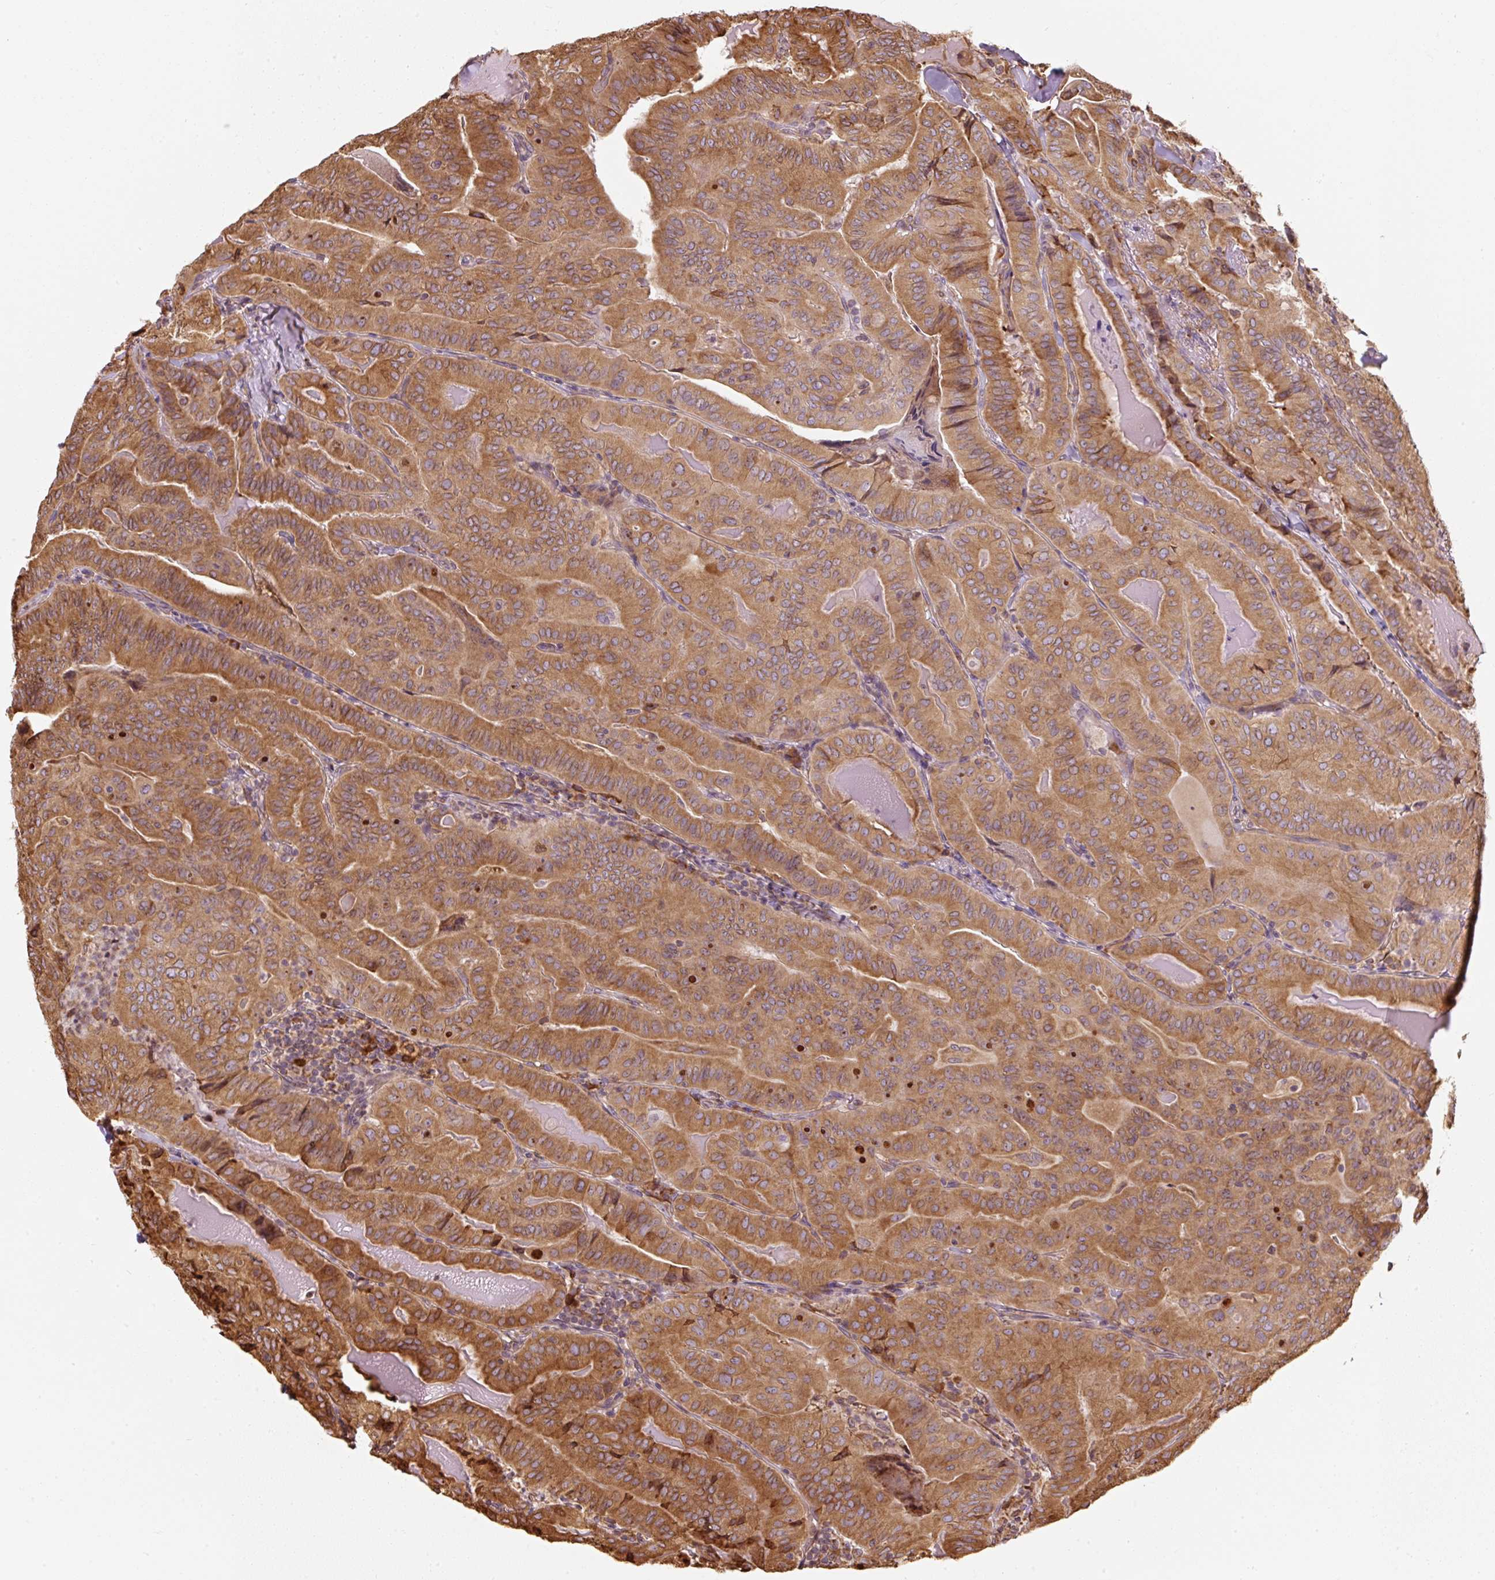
{"staining": {"intensity": "moderate", "quantity": ">75%", "location": "cytoplasmic/membranous"}, "tissue": "thyroid cancer", "cell_type": "Tumor cells", "image_type": "cancer", "snomed": [{"axis": "morphology", "description": "Papillary adenocarcinoma, NOS"}, {"axis": "topography", "description": "Thyroid gland"}], "caption": "Brown immunohistochemical staining in thyroid papillary adenocarcinoma shows moderate cytoplasmic/membranous expression in about >75% of tumor cells.", "gene": "PRKCSH", "patient": {"sex": "female", "age": 68}}